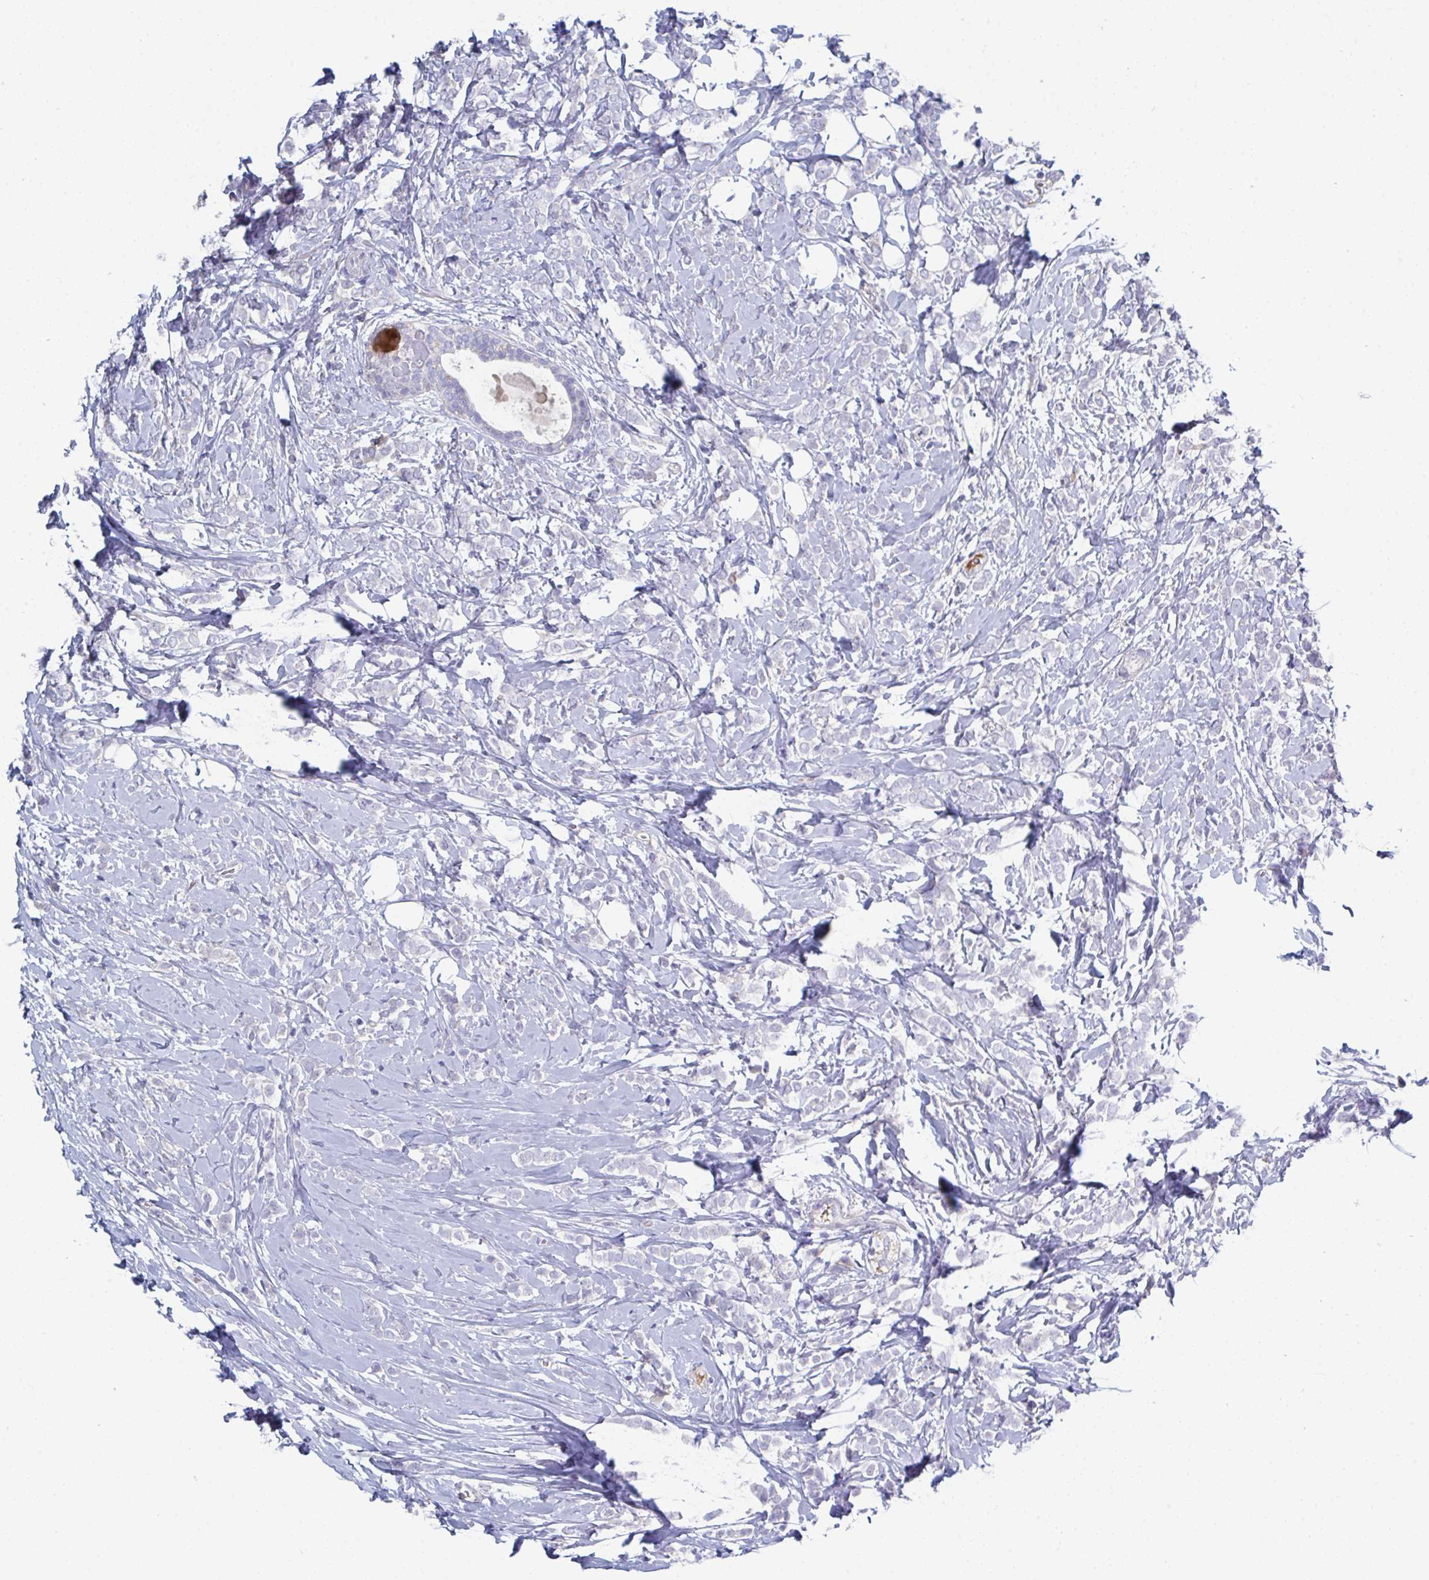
{"staining": {"intensity": "negative", "quantity": "none", "location": "none"}, "tissue": "breast cancer", "cell_type": "Tumor cells", "image_type": "cancer", "snomed": [{"axis": "morphology", "description": "Lobular carcinoma"}, {"axis": "topography", "description": "Breast"}], "caption": "The immunohistochemistry image has no significant expression in tumor cells of breast lobular carcinoma tissue.", "gene": "HGFAC", "patient": {"sex": "female", "age": 49}}